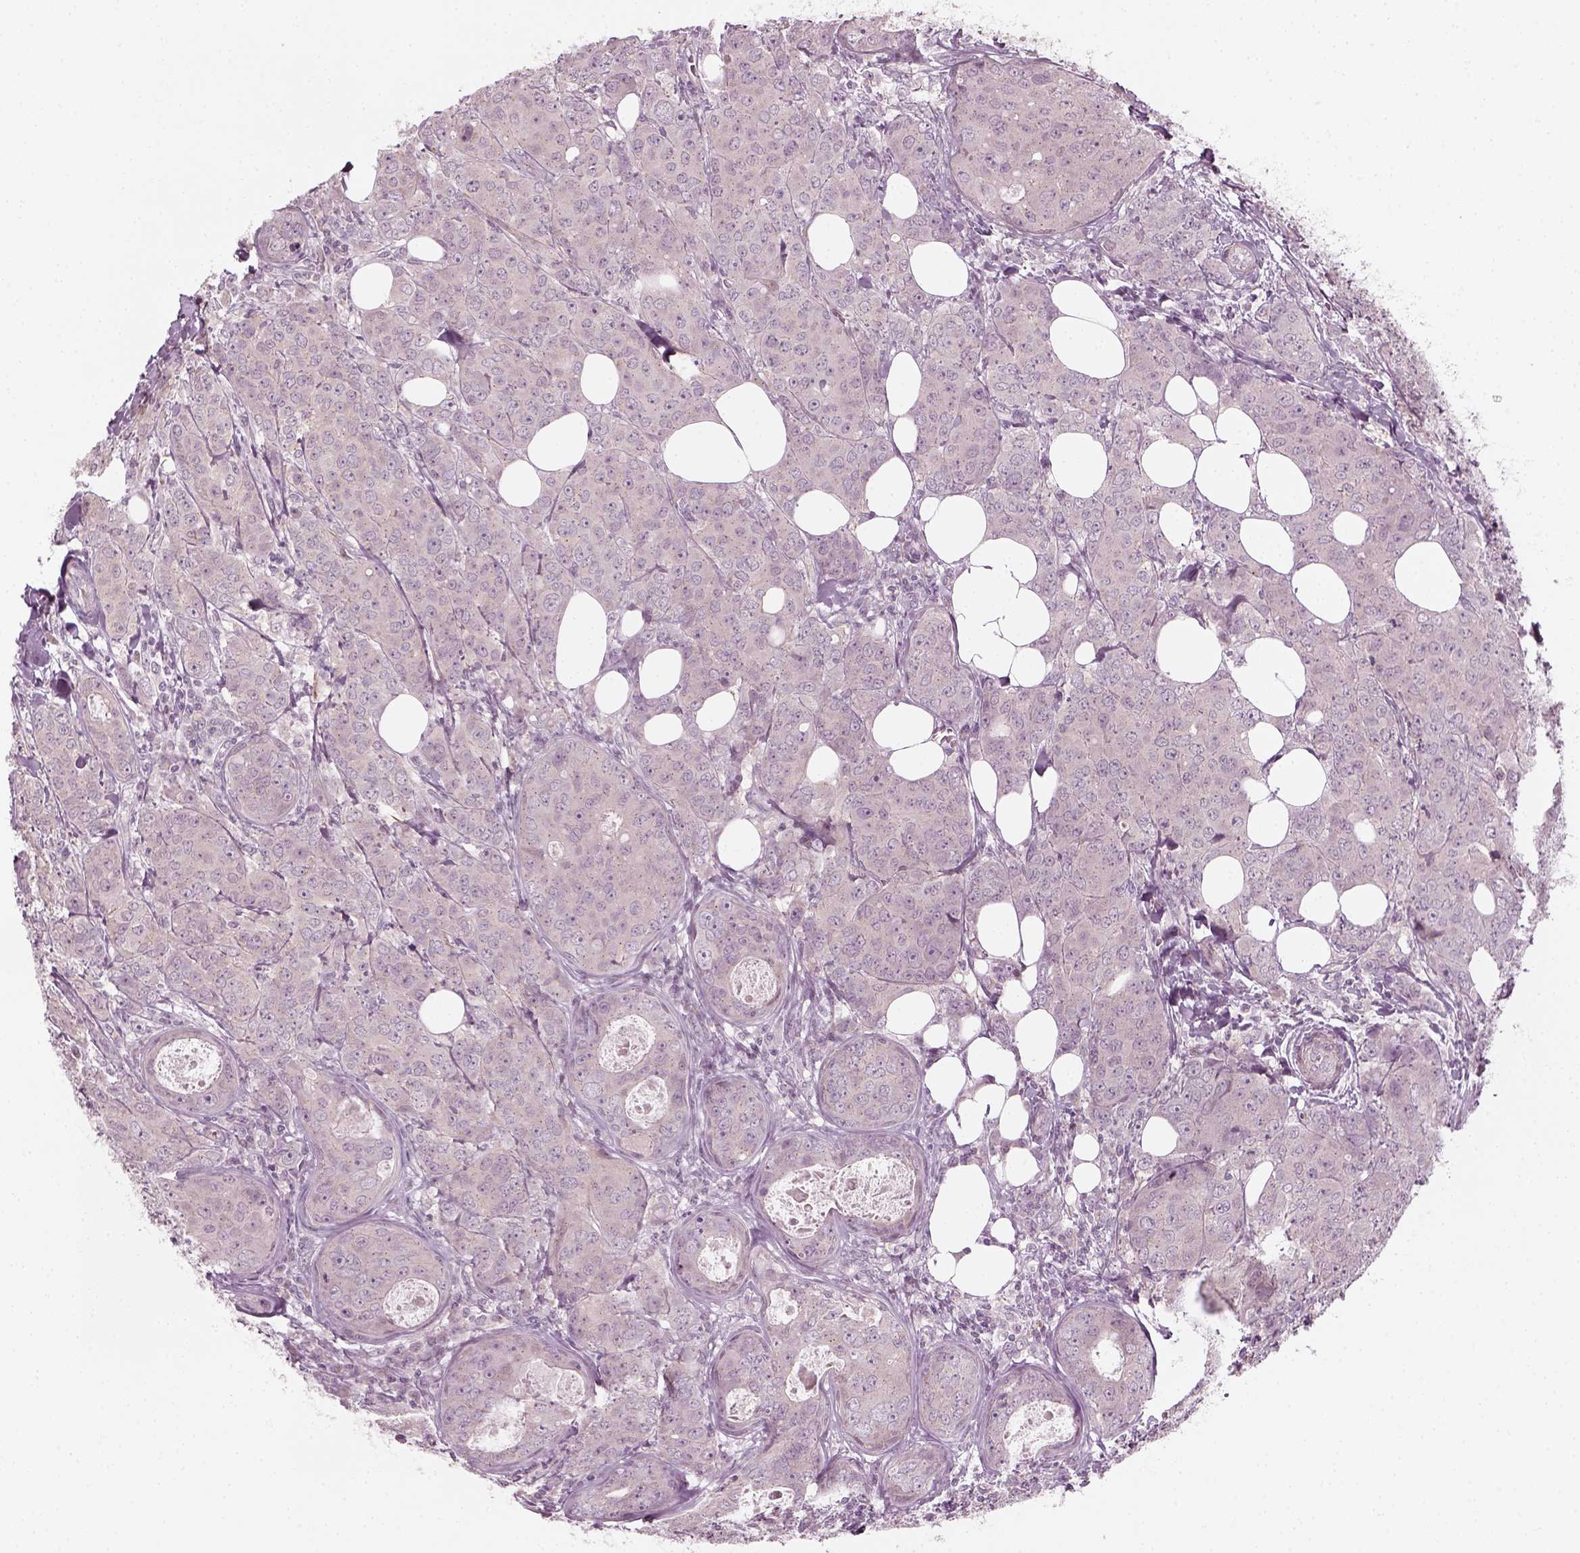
{"staining": {"intensity": "negative", "quantity": "none", "location": "none"}, "tissue": "breast cancer", "cell_type": "Tumor cells", "image_type": "cancer", "snomed": [{"axis": "morphology", "description": "Duct carcinoma"}, {"axis": "topography", "description": "Breast"}], "caption": "There is no significant staining in tumor cells of infiltrating ductal carcinoma (breast).", "gene": "MLIP", "patient": {"sex": "female", "age": 43}}